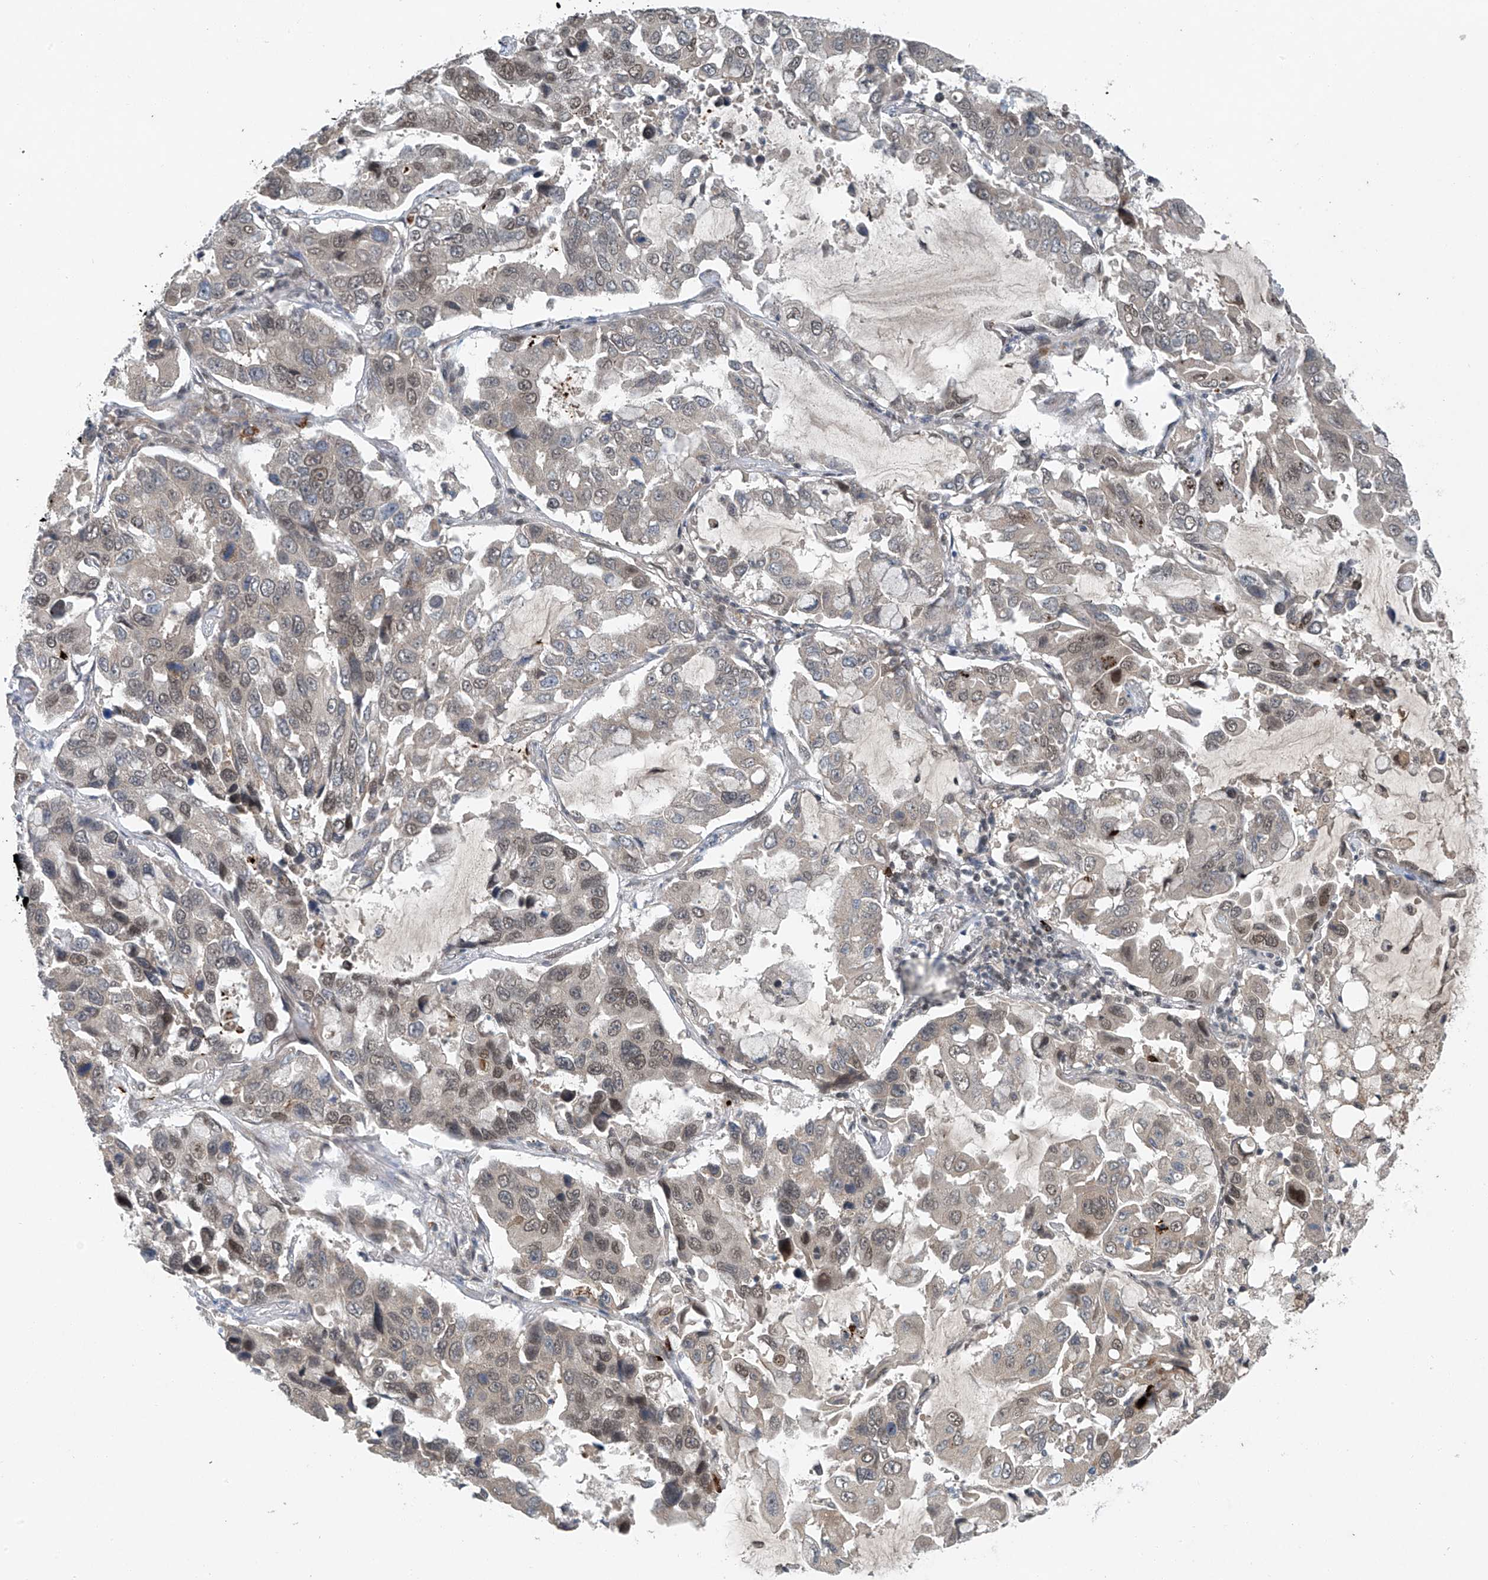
{"staining": {"intensity": "weak", "quantity": "25%-75%", "location": "nuclear"}, "tissue": "lung cancer", "cell_type": "Tumor cells", "image_type": "cancer", "snomed": [{"axis": "morphology", "description": "Adenocarcinoma, NOS"}, {"axis": "topography", "description": "Lung"}], "caption": "Immunohistochemistry micrograph of neoplastic tissue: human lung adenocarcinoma stained using IHC displays low levels of weak protein expression localized specifically in the nuclear of tumor cells, appearing as a nuclear brown color.", "gene": "TAF8", "patient": {"sex": "male", "age": 64}}